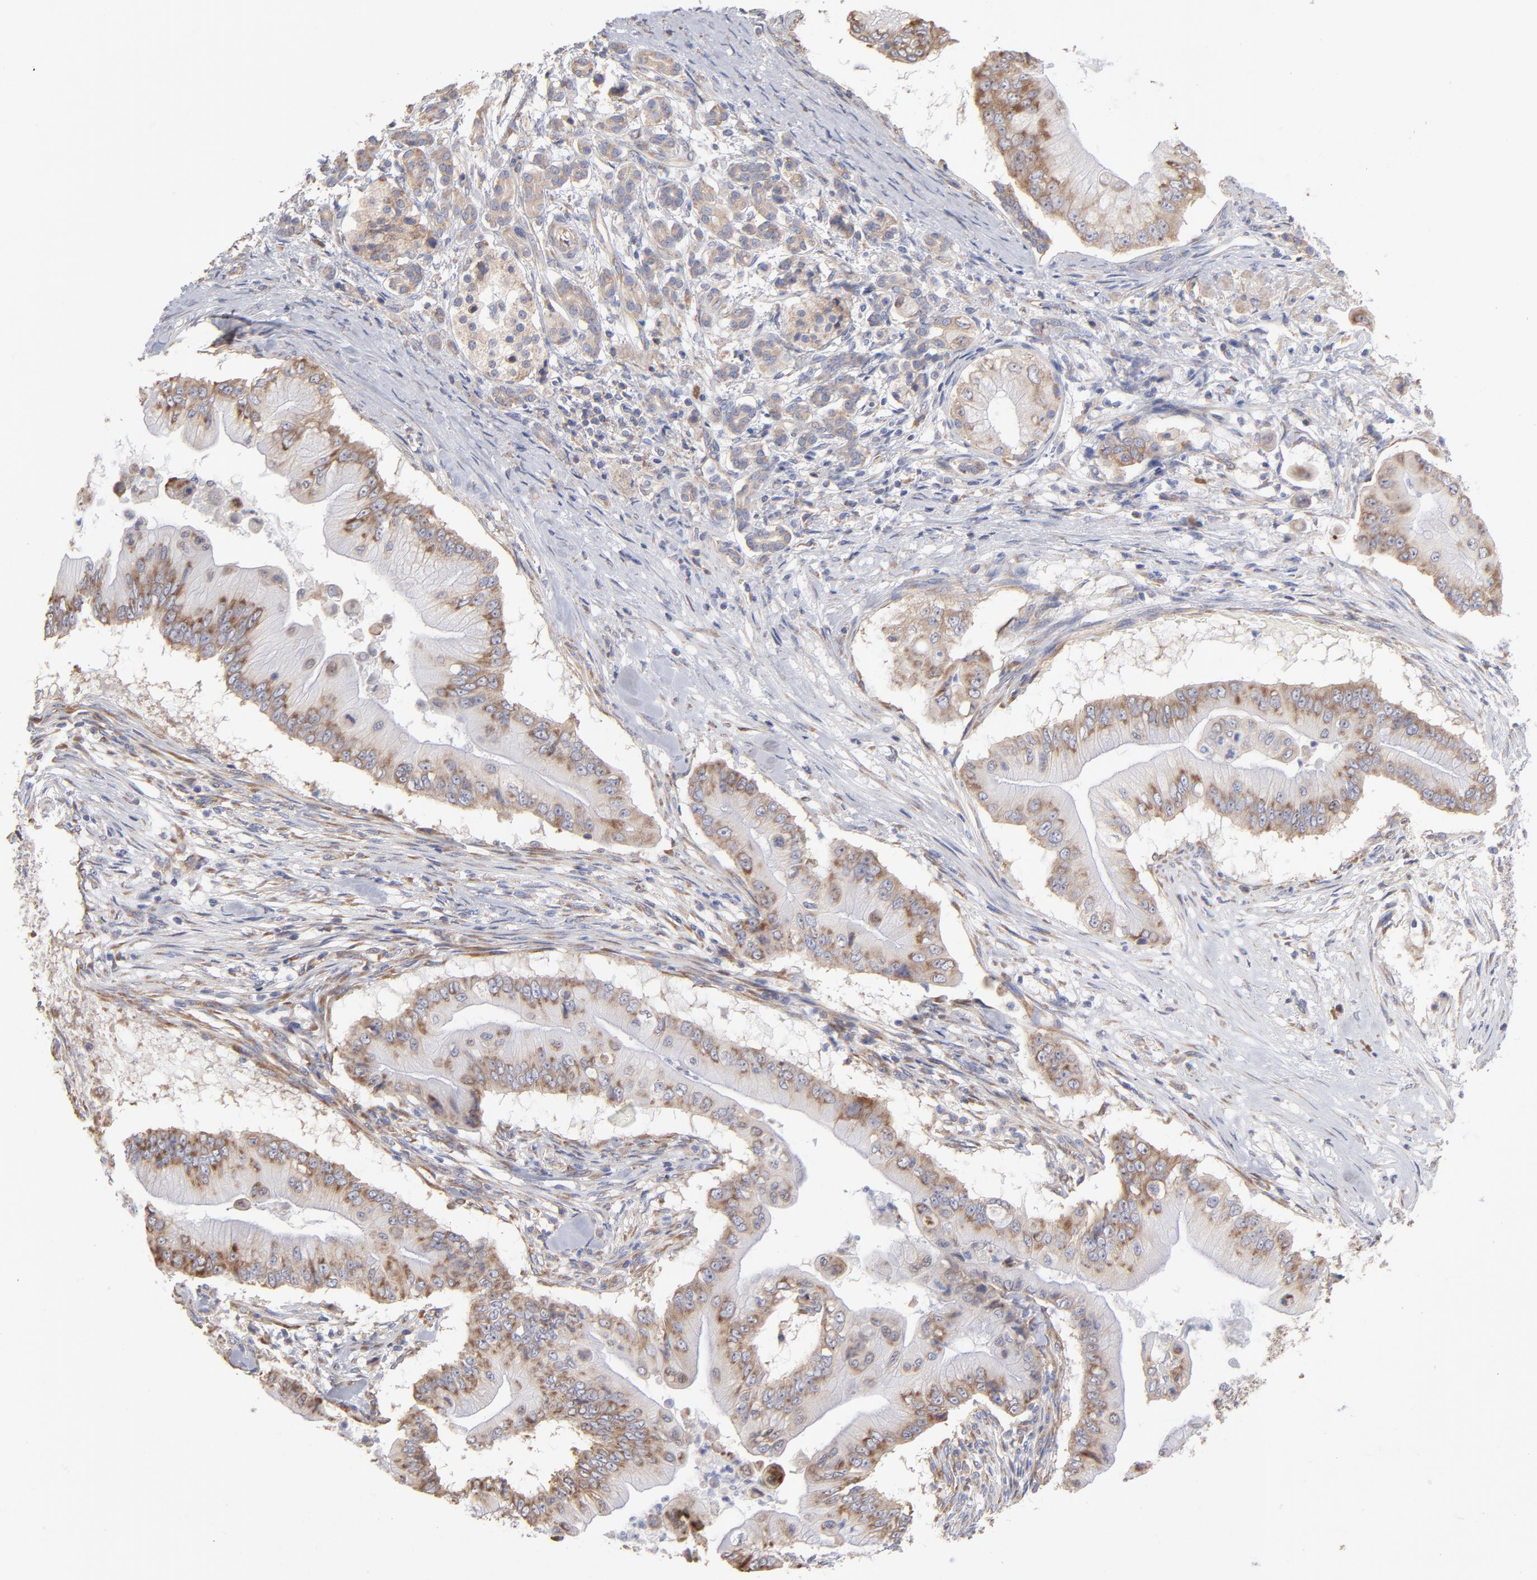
{"staining": {"intensity": "moderate", "quantity": ">75%", "location": "cytoplasmic/membranous"}, "tissue": "pancreatic cancer", "cell_type": "Tumor cells", "image_type": "cancer", "snomed": [{"axis": "morphology", "description": "Adenocarcinoma, NOS"}, {"axis": "topography", "description": "Pancreas"}], "caption": "The photomicrograph demonstrates immunohistochemical staining of pancreatic cancer (adenocarcinoma). There is moderate cytoplasmic/membranous positivity is seen in approximately >75% of tumor cells.", "gene": "RPL3", "patient": {"sex": "male", "age": 62}}